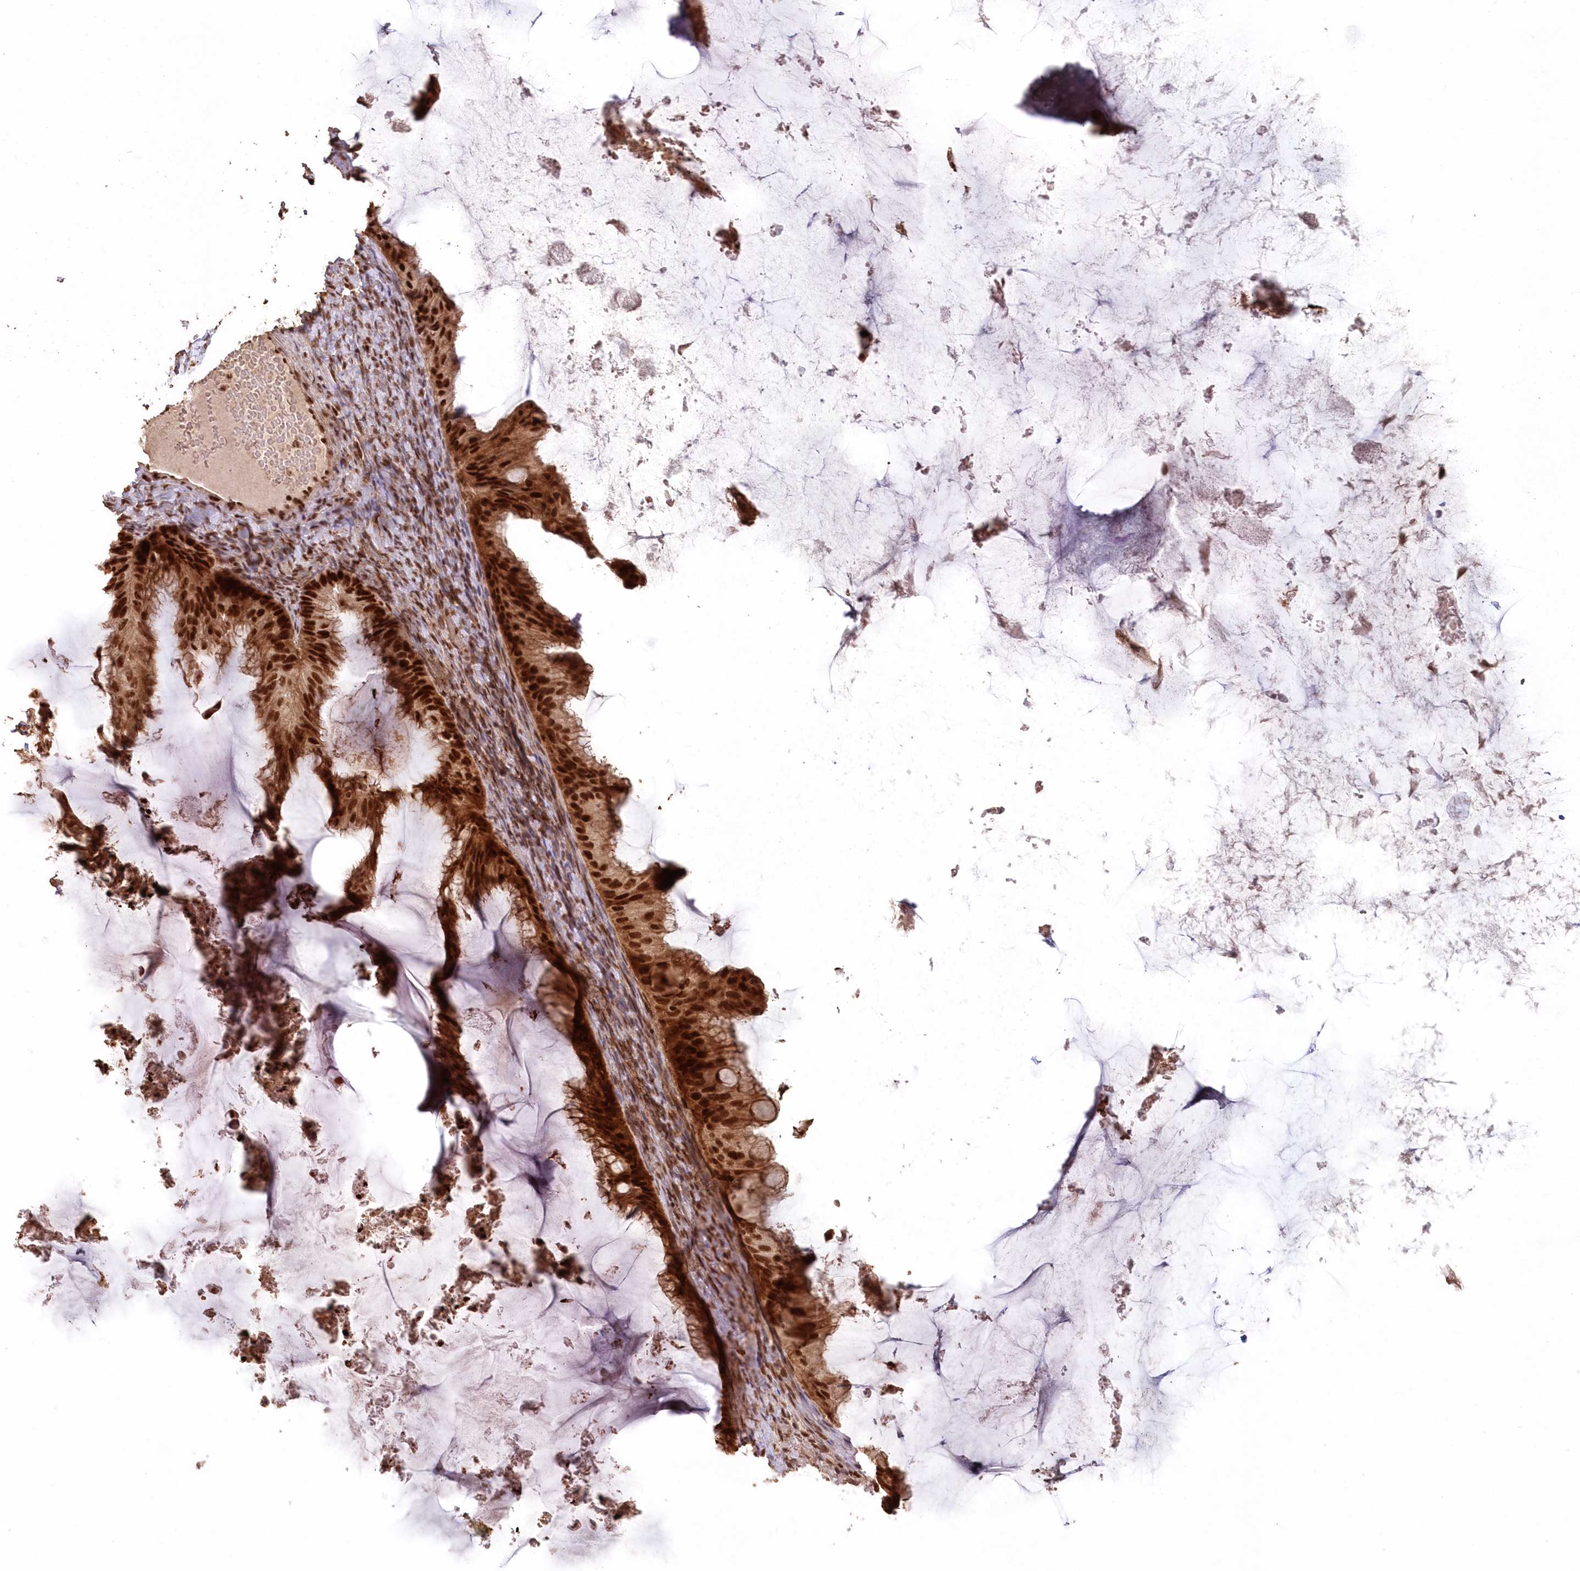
{"staining": {"intensity": "strong", "quantity": ">75%", "location": "cytoplasmic/membranous,nuclear"}, "tissue": "ovarian cancer", "cell_type": "Tumor cells", "image_type": "cancer", "snomed": [{"axis": "morphology", "description": "Cystadenocarcinoma, mucinous, NOS"}, {"axis": "topography", "description": "Ovary"}], "caption": "Brown immunohistochemical staining in human ovarian cancer displays strong cytoplasmic/membranous and nuclear positivity in approximately >75% of tumor cells.", "gene": "PDS5A", "patient": {"sex": "female", "age": 61}}